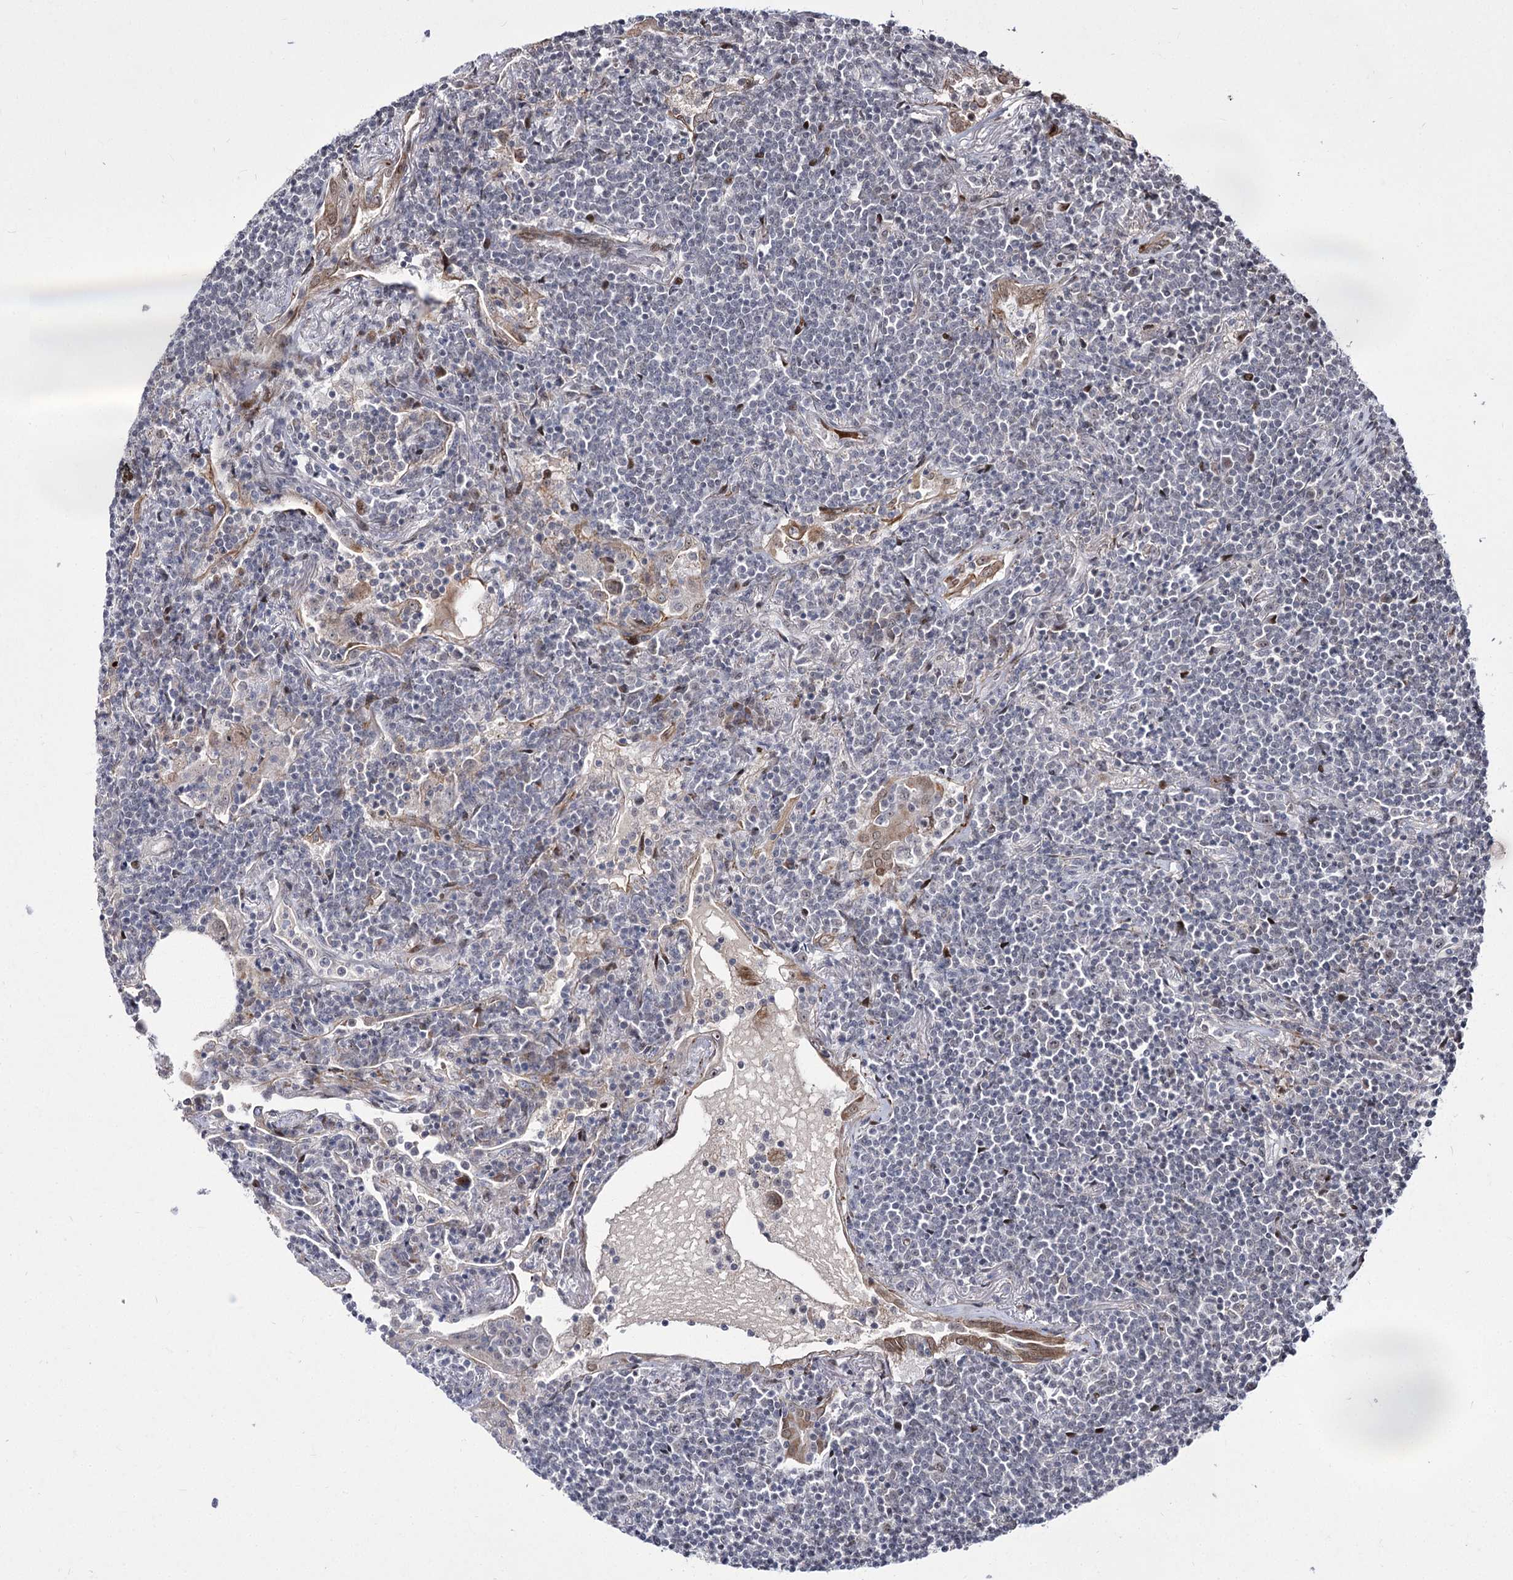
{"staining": {"intensity": "negative", "quantity": "none", "location": "none"}, "tissue": "lymphoma", "cell_type": "Tumor cells", "image_type": "cancer", "snomed": [{"axis": "morphology", "description": "Malignant lymphoma, non-Hodgkin's type, Low grade"}, {"axis": "topography", "description": "Lung"}], "caption": "This is an immunohistochemistry (IHC) micrograph of lymphoma. There is no expression in tumor cells.", "gene": "STOX1", "patient": {"sex": "female", "age": 71}}